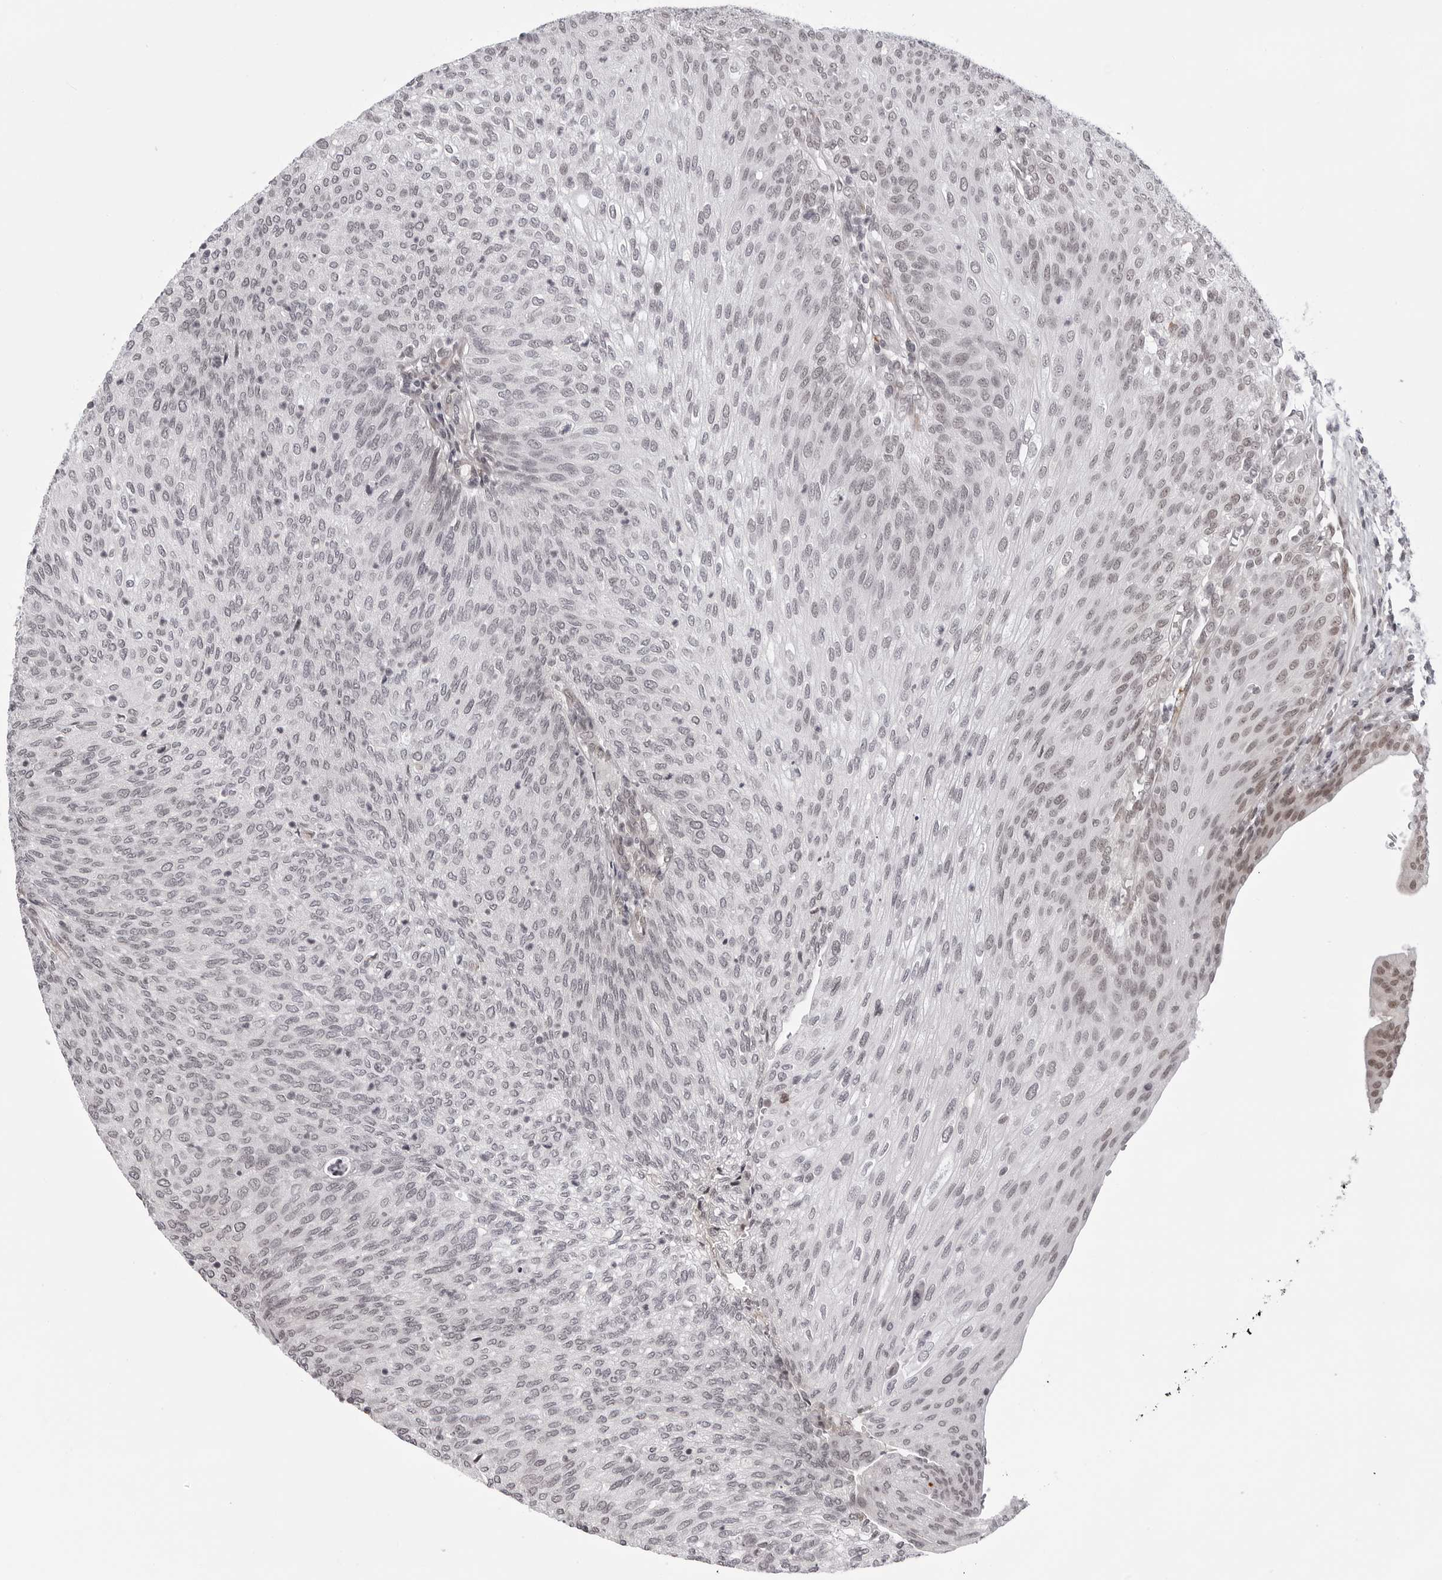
{"staining": {"intensity": "negative", "quantity": "none", "location": "none"}, "tissue": "urothelial cancer", "cell_type": "Tumor cells", "image_type": "cancer", "snomed": [{"axis": "morphology", "description": "Urothelial carcinoma, Low grade"}, {"axis": "topography", "description": "Urinary bladder"}], "caption": "The immunohistochemistry micrograph has no significant positivity in tumor cells of urothelial cancer tissue. (Immunohistochemistry, brightfield microscopy, high magnification).", "gene": "PHF3", "patient": {"sex": "female", "age": 79}}